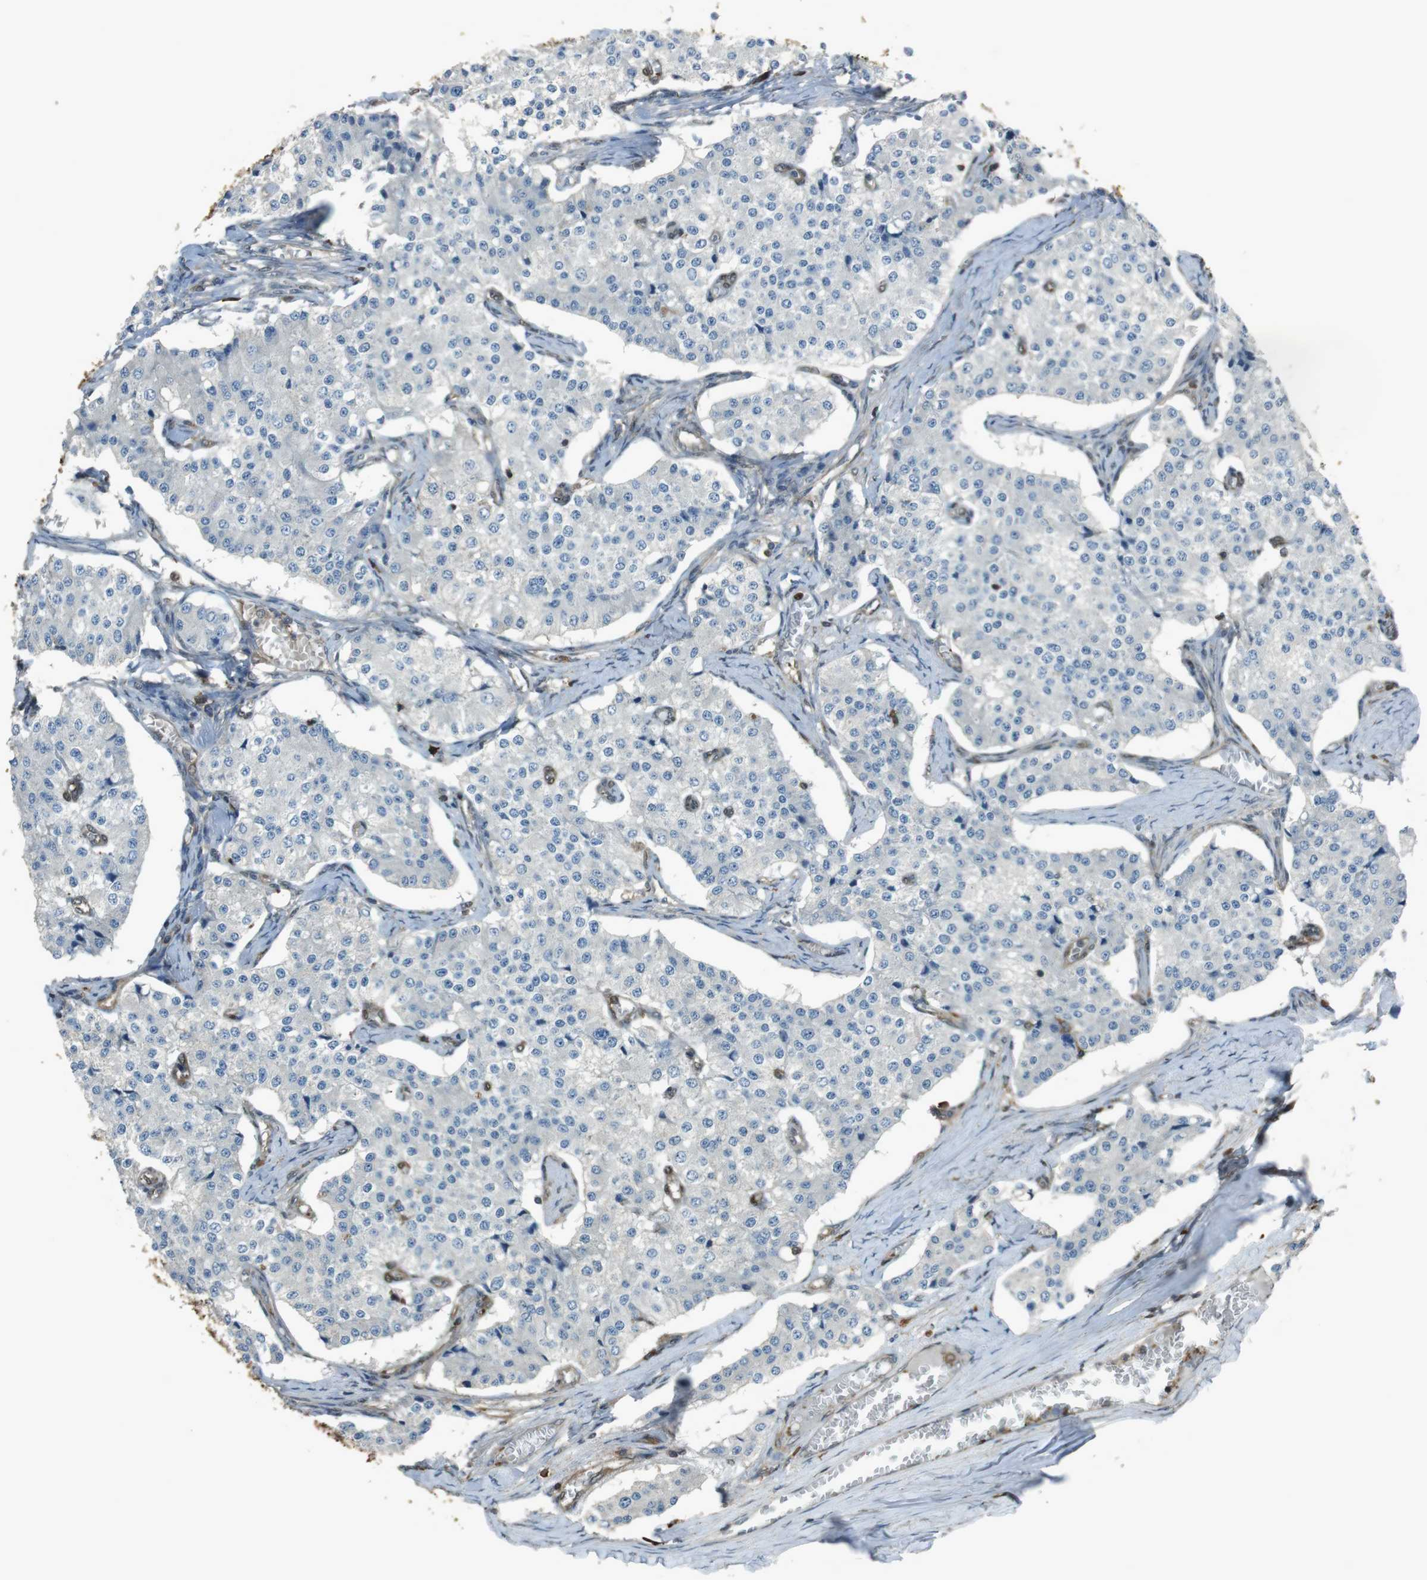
{"staining": {"intensity": "negative", "quantity": "none", "location": "none"}, "tissue": "carcinoid", "cell_type": "Tumor cells", "image_type": "cancer", "snomed": [{"axis": "morphology", "description": "Carcinoid, malignant, NOS"}, {"axis": "topography", "description": "Colon"}], "caption": "Histopathology image shows no significant protein staining in tumor cells of carcinoid.", "gene": "TWSG1", "patient": {"sex": "female", "age": 52}}